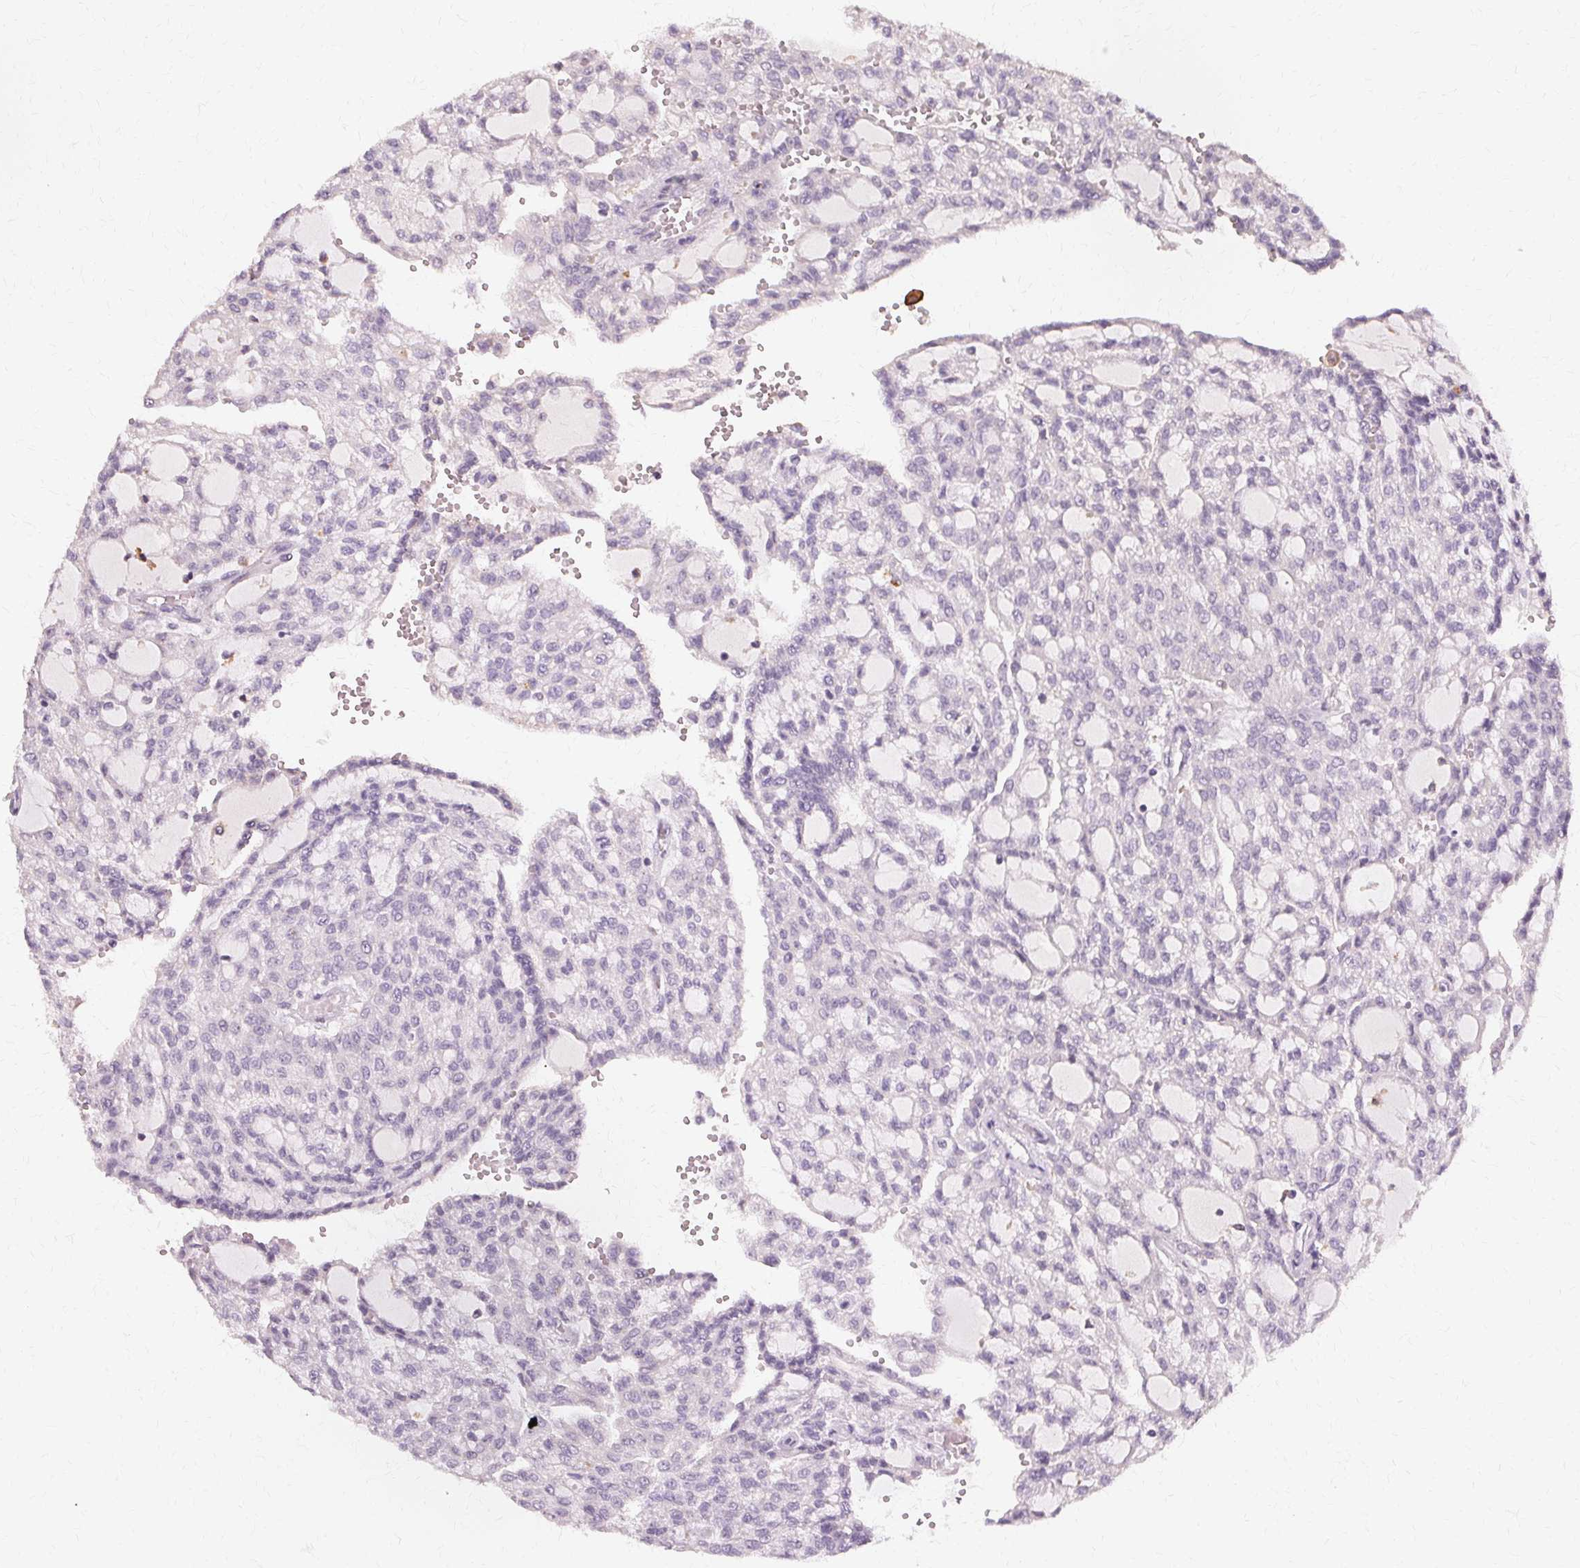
{"staining": {"intensity": "negative", "quantity": "none", "location": "none"}, "tissue": "renal cancer", "cell_type": "Tumor cells", "image_type": "cancer", "snomed": [{"axis": "morphology", "description": "Adenocarcinoma, NOS"}, {"axis": "topography", "description": "Kidney"}], "caption": "Human renal cancer (adenocarcinoma) stained for a protein using immunohistochemistry exhibits no positivity in tumor cells.", "gene": "IFNGR1", "patient": {"sex": "male", "age": 63}}